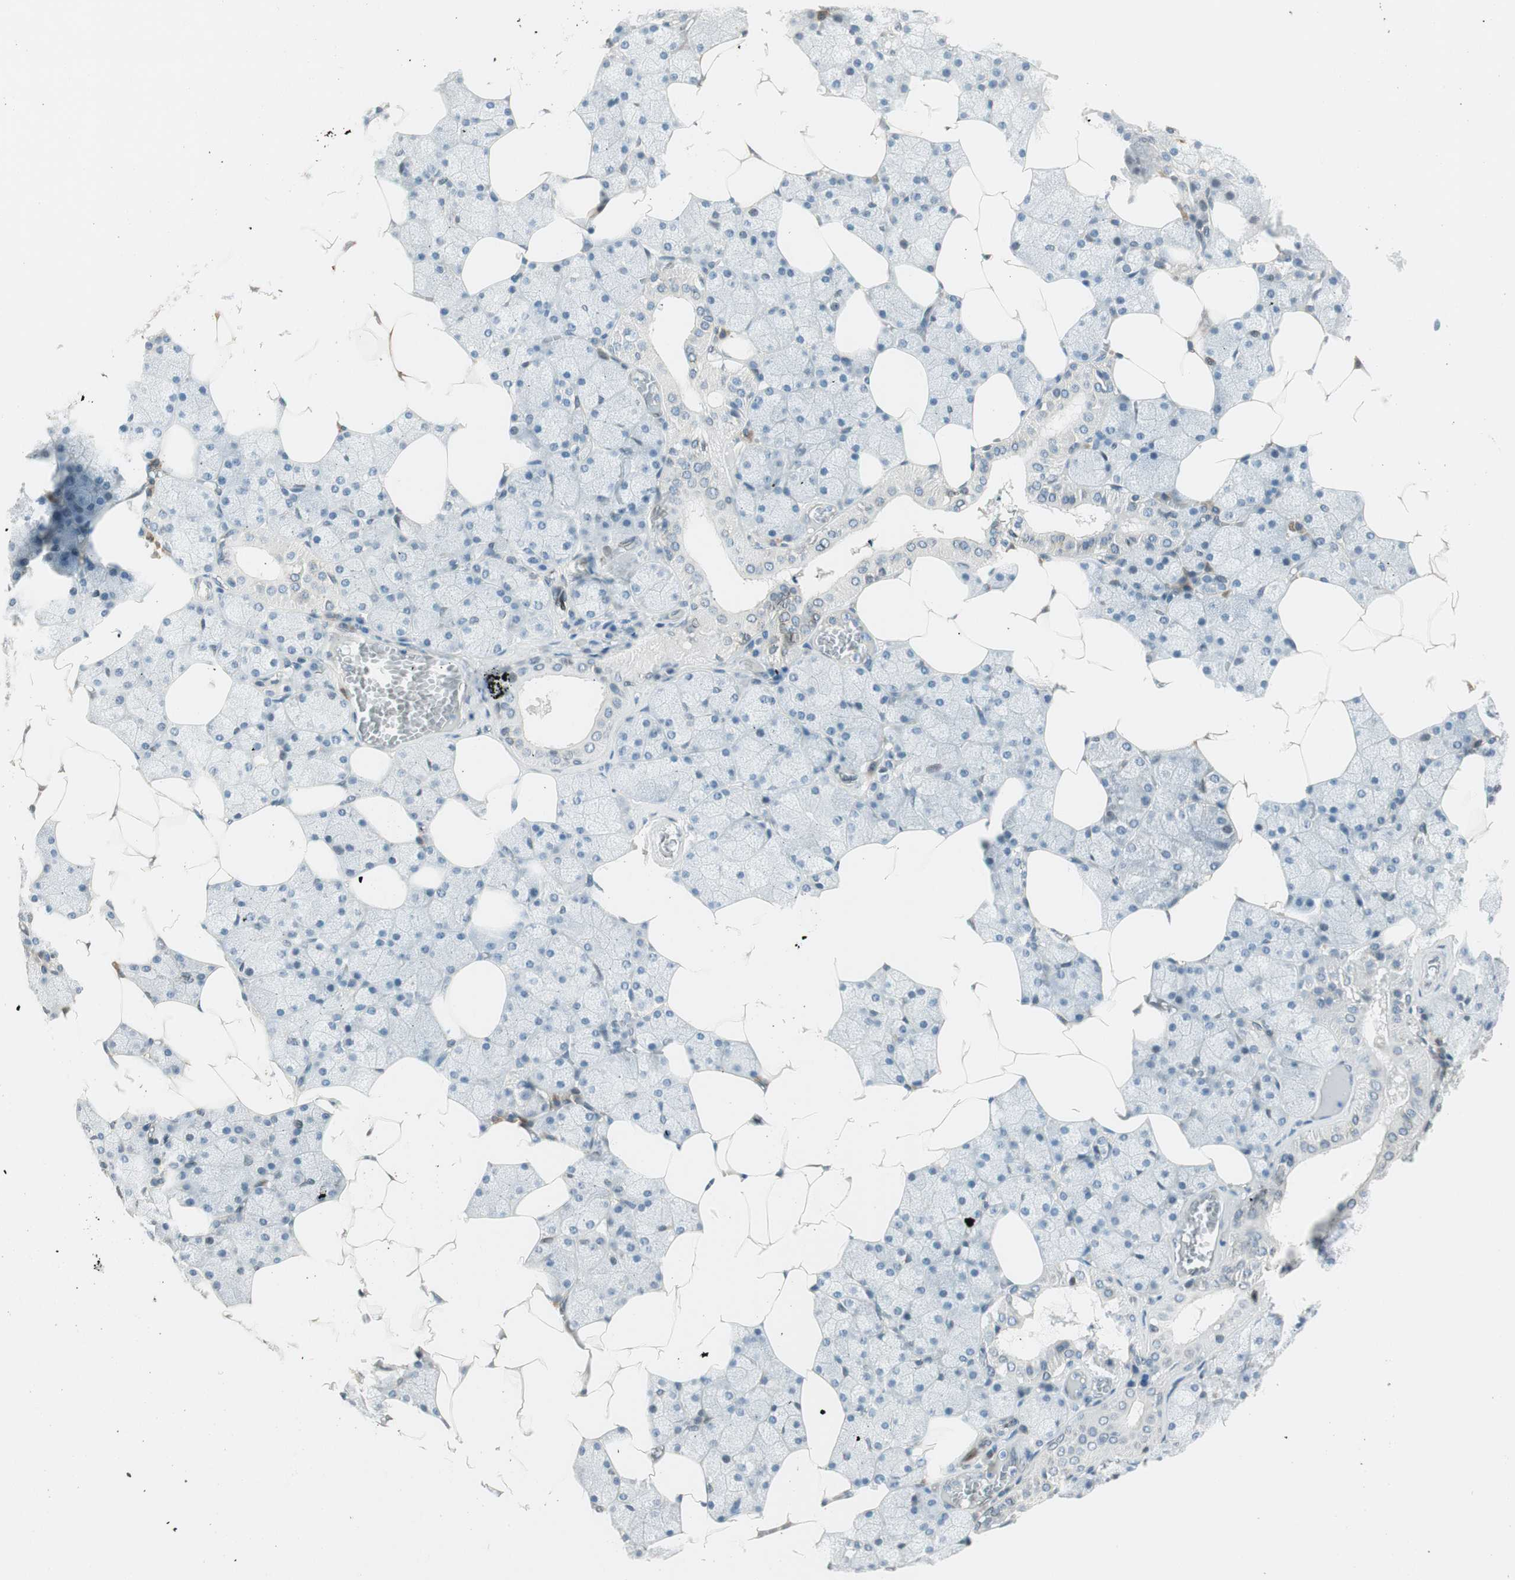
{"staining": {"intensity": "moderate", "quantity": "<25%", "location": "nuclear"}, "tissue": "salivary gland", "cell_type": "Glandular cells", "image_type": "normal", "snomed": [{"axis": "morphology", "description": "Normal tissue, NOS"}, {"axis": "topography", "description": "Salivary gland"}], "caption": "Immunohistochemistry (IHC) micrograph of benign salivary gland: human salivary gland stained using immunohistochemistry (IHC) demonstrates low levels of moderate protein expression localized specifically in the nuclear of glandular cells, appearing as a nuclear brown color.", "gene": "TMEM260", "patient": {"sex": "male", "age": 62}}